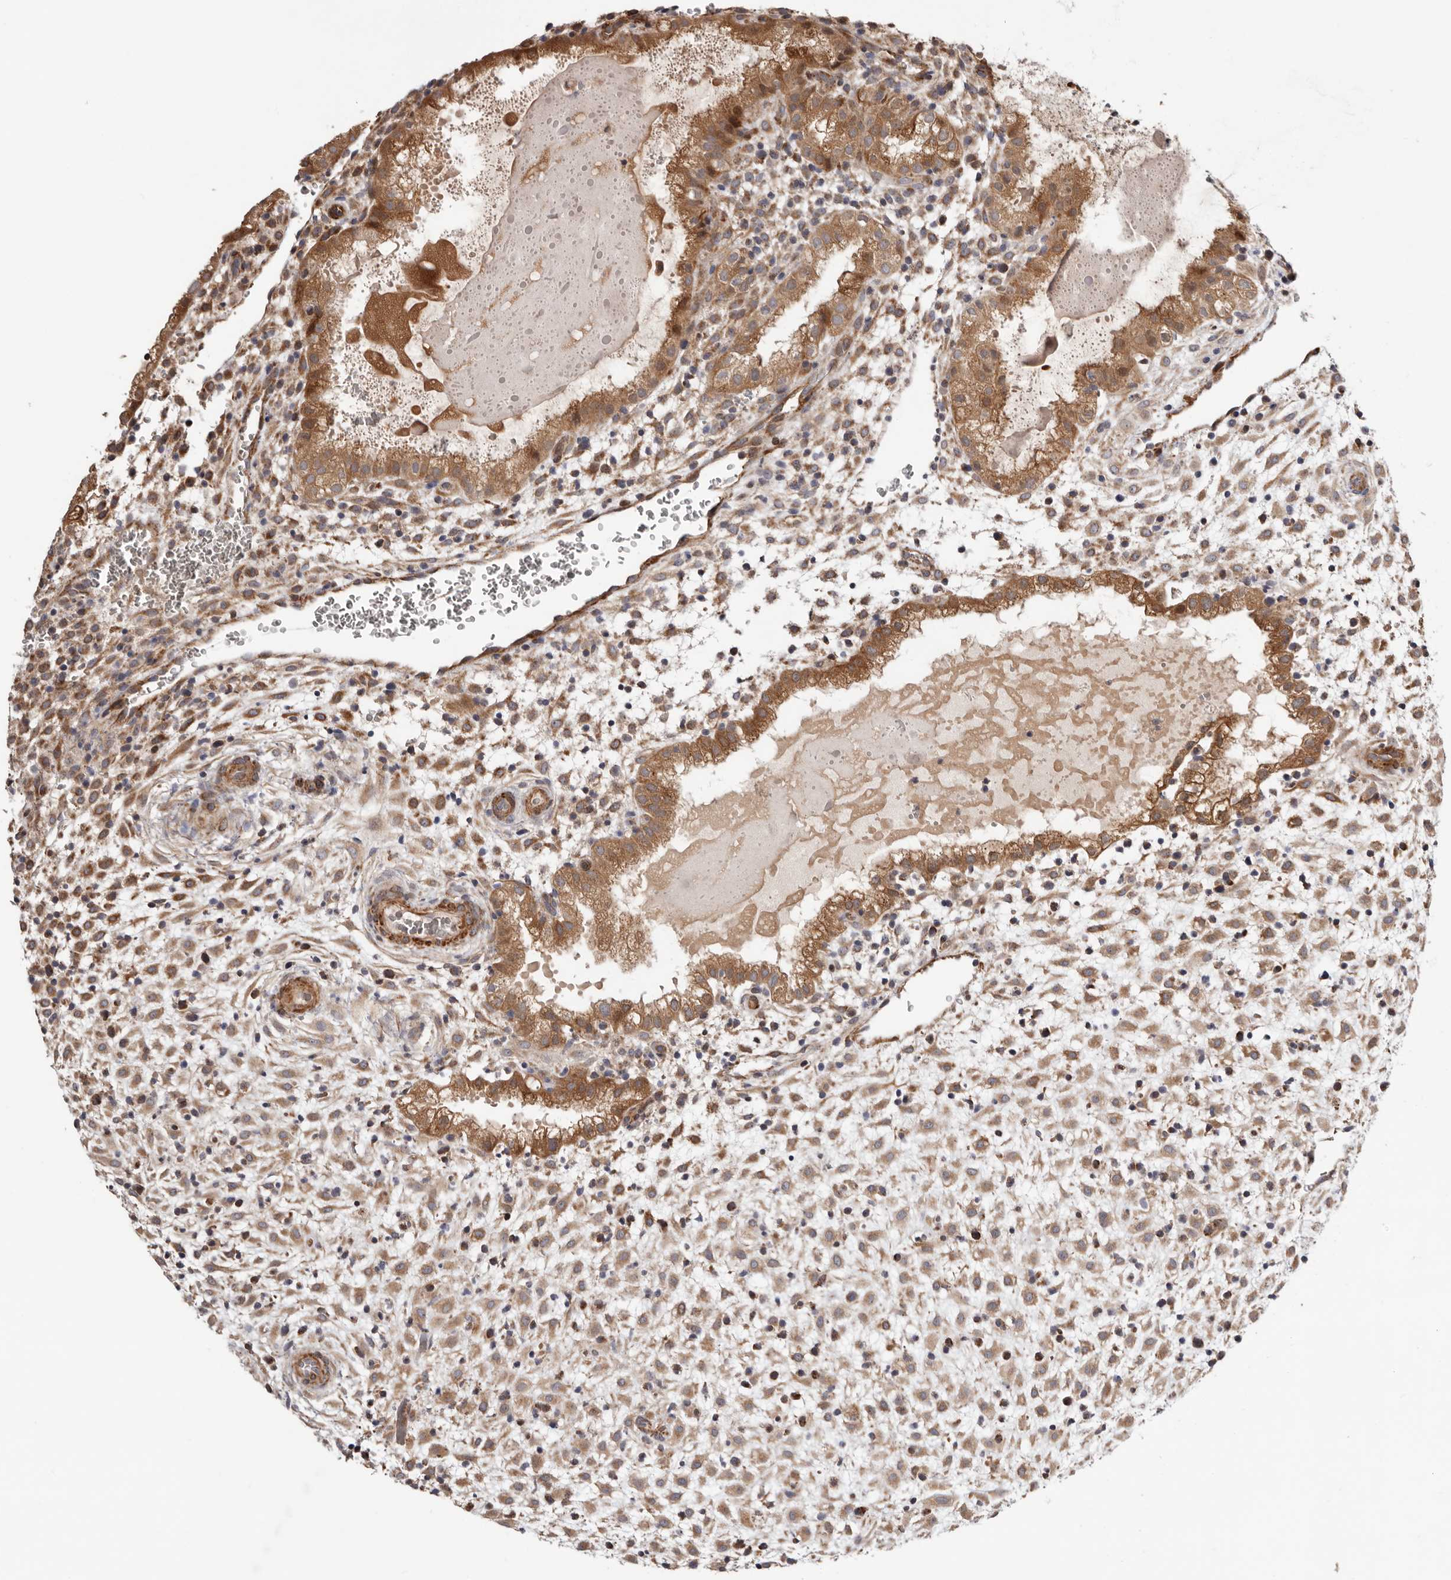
{"staining": {"intensity": "strong", "quantity": ">75%", "location": "cytoplasmic/membranous"}, "tissue": "placenta", "cell_type": "Decidual cells", "image_type": "normal", "snomed": [{"axis": "morphology", "description": "Normal tissue, NOS"}, {"axis": "topography", "description": "Placenta"}], "caption": "DAB (3,3'-diaminobenzidine) immunohistochemical staining of unremarkable human placenta exhibits strong cytoplasmic/membranous protein staining in about >75% of decidual cells. The staining was performed using DAB (3,3'-diaminobenzidine) to visualize the protein expression in brown, while the nuclei were stained in blue with hematoxylin (Magnification: 20x).", "gene": "PROKR1", "patient": {"sex": "female", "age": 35}}